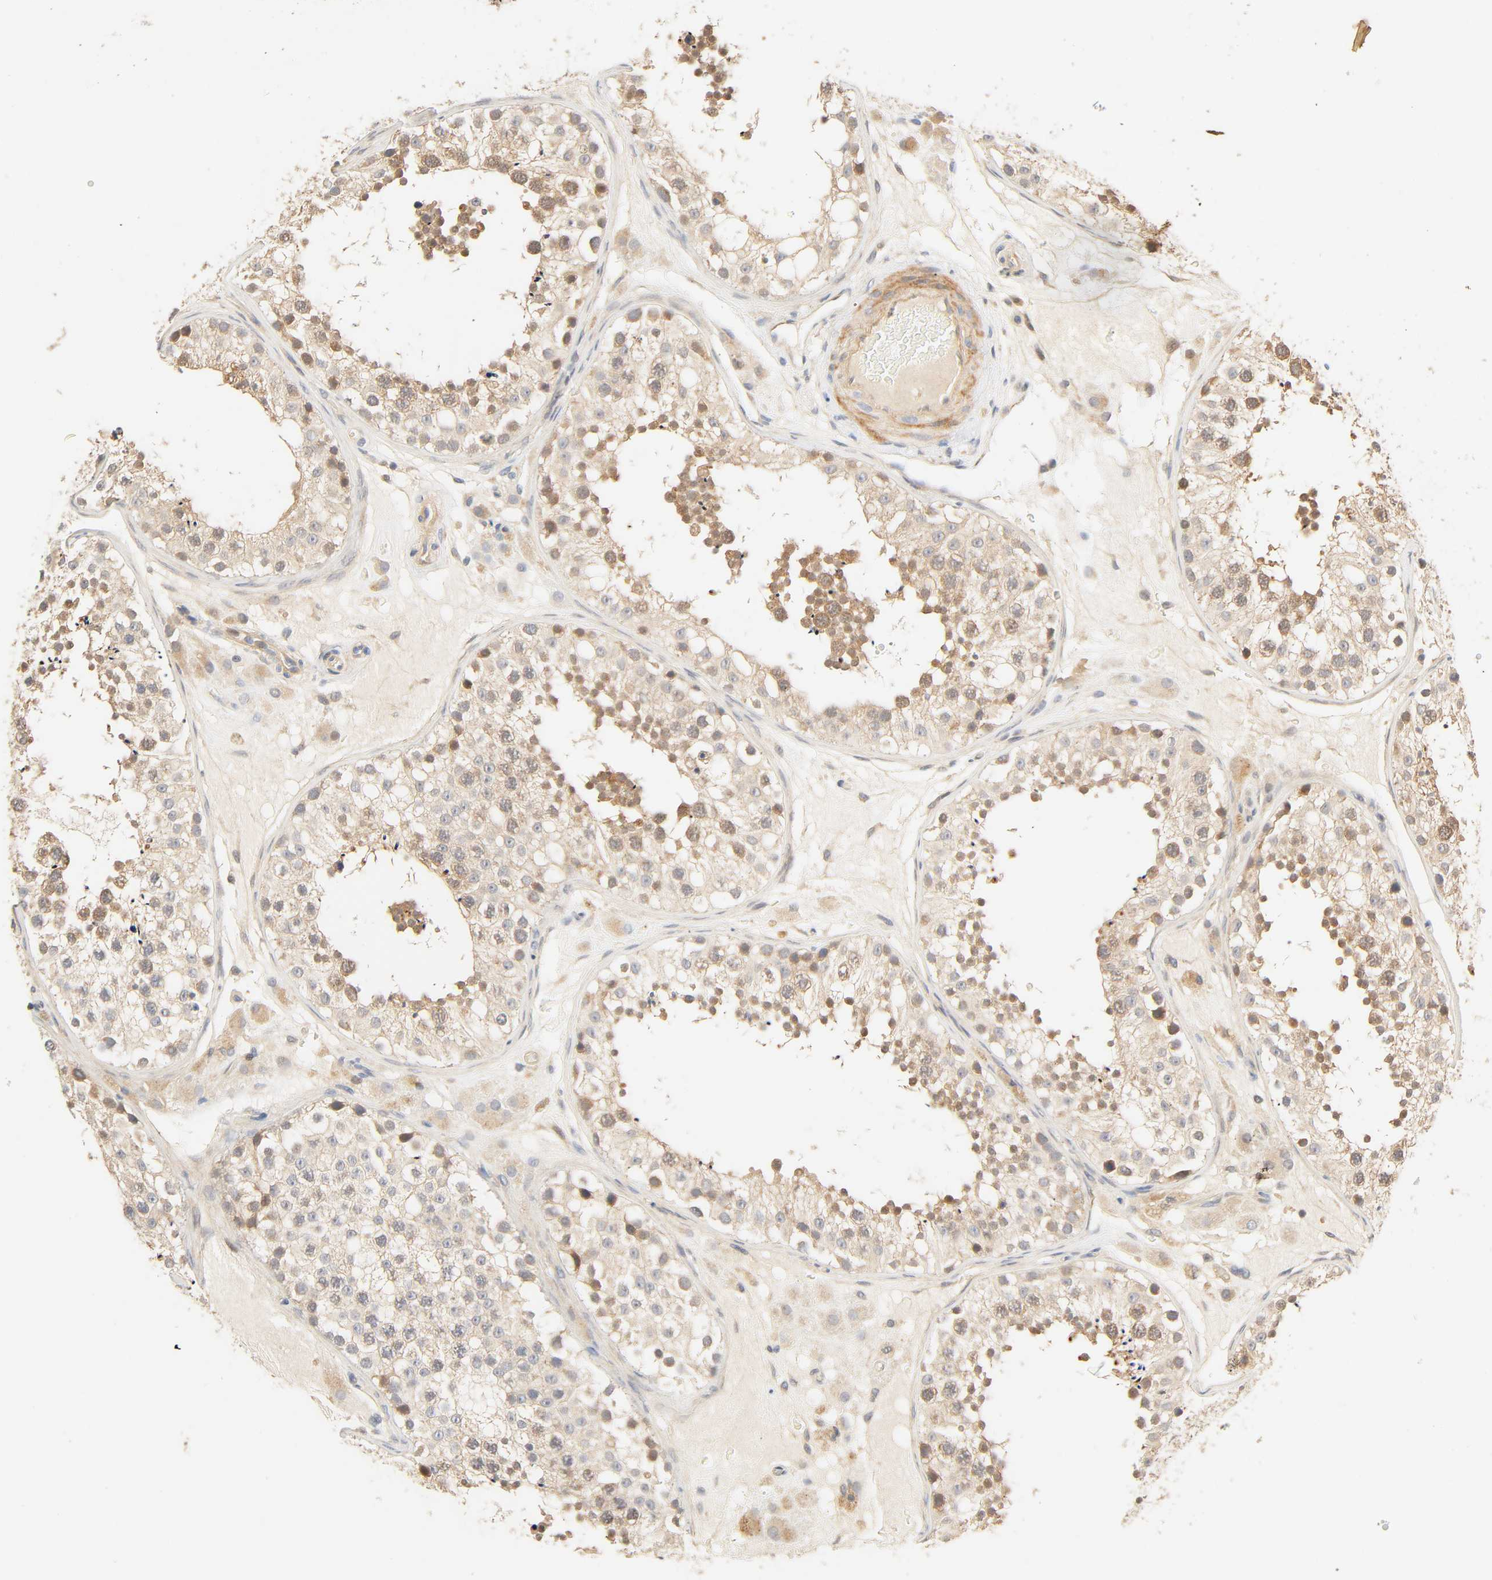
{"staining": {"intensity": "moderate", "quantity": ">75%", "location": "cytoplasmic/membranous"}, "tissue": "testis", "cell_type": "Cells in seminiferous ducts", "image_type": "normal", "snomed": [{"axis": "morphology", "description": "Normal tissue, NOS"}, {"axis": "topography", "description": "Testis"}], "caption": "Cells in seminiferous ducts exhibit medium levels of moderate cytoplasmic/membranous staining in about >75% of cells in normal human testis.", "gene": "CACNA1G", "patient": {"sex": "male", "age": 26}}